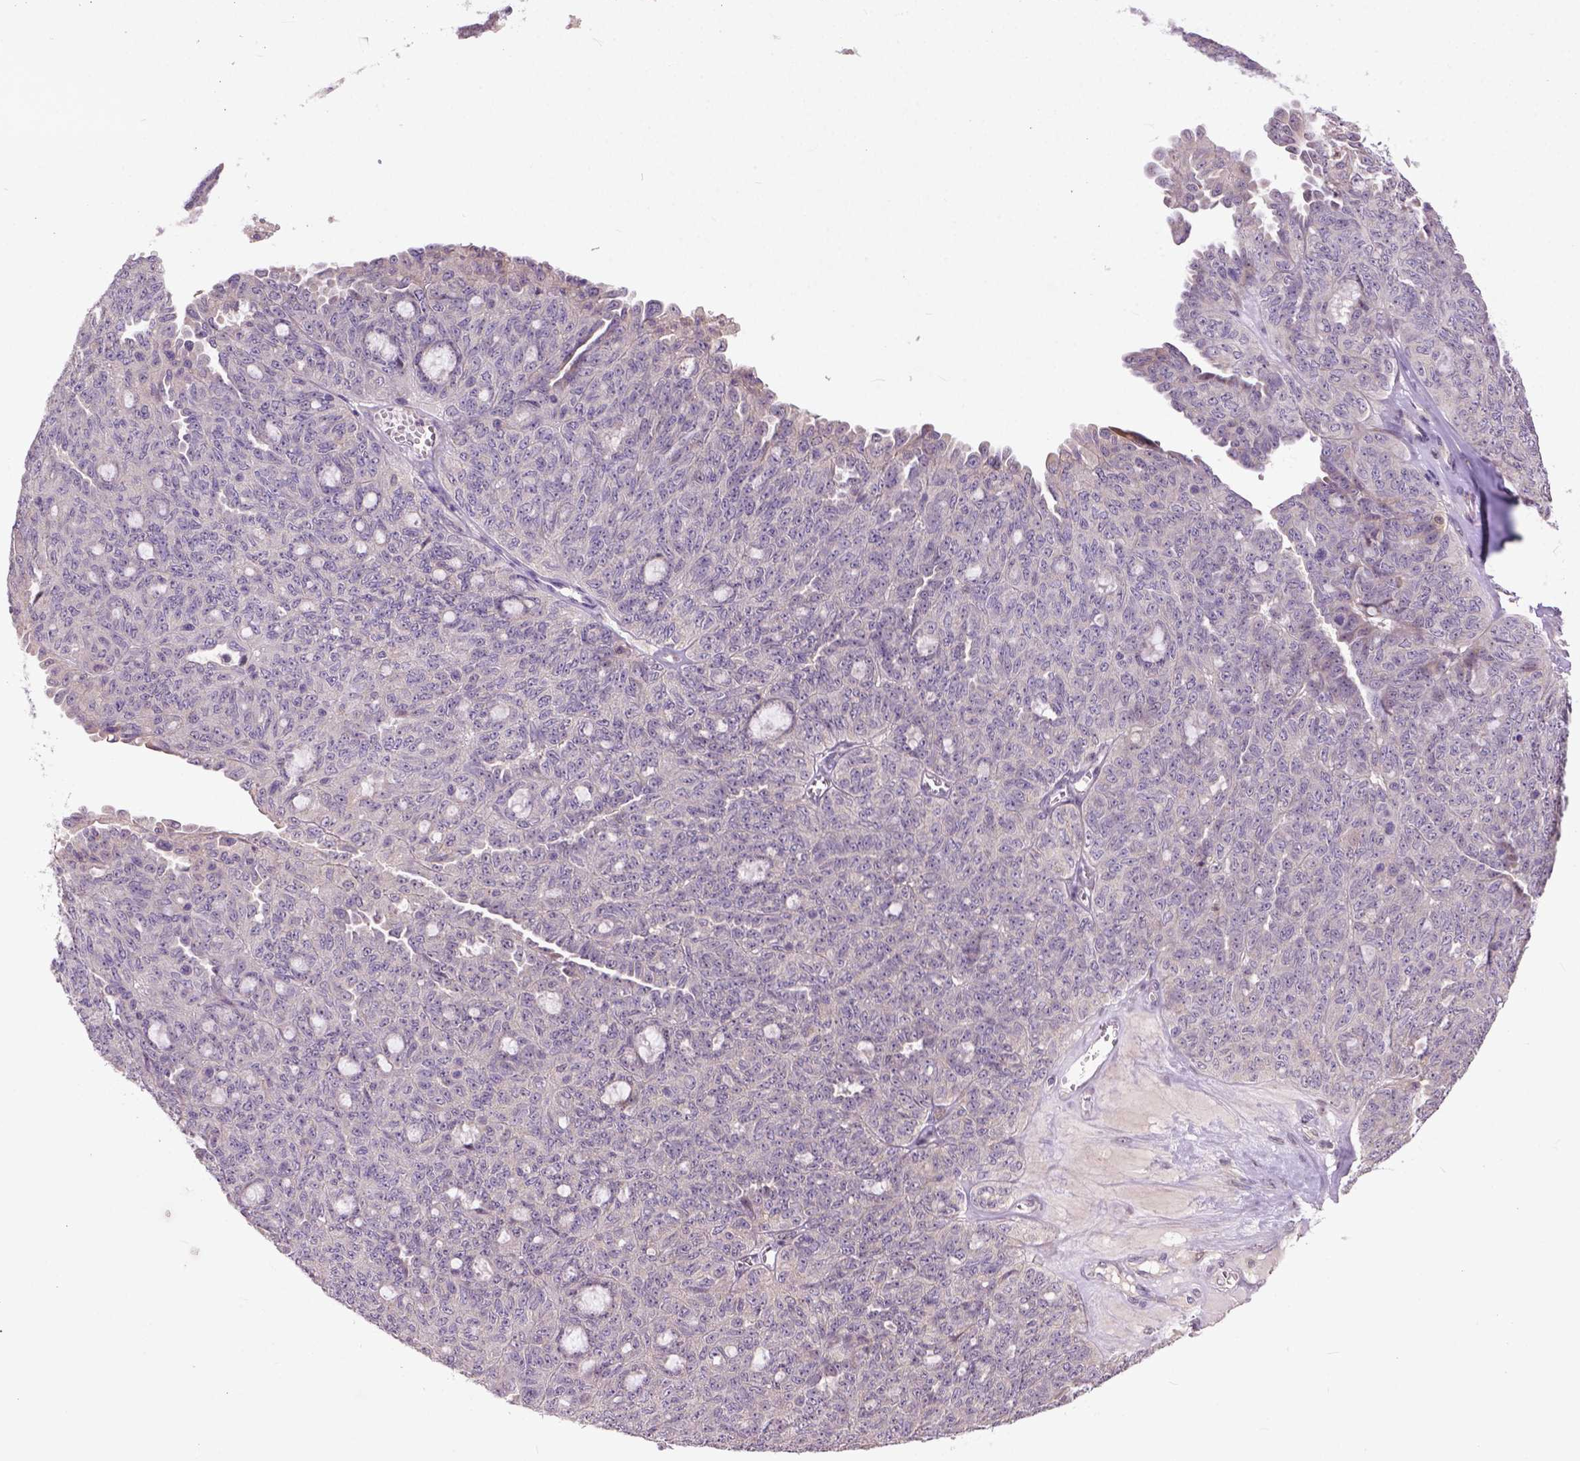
{"staining": {"intensity": "negative", "quantity": "none", "location": "none"}, "tissue": "ovarian cancer", "cell_type": "Tumor cells", "image_type": "cancer", "snomed": [{"axis": "morphology", "description": "Cystadenocarcinoma, serous, NOS"}, {"axis": "topography", "description": "Ovary"}], "caption": "Human serous cystadenocarcinoma (ovarian) stained for a protein using immunohistochemistry (IHC) exhibits no expression in tumor cells.", "gene": "CPNE1", "patient": {"sex": "female", "age": 71}}